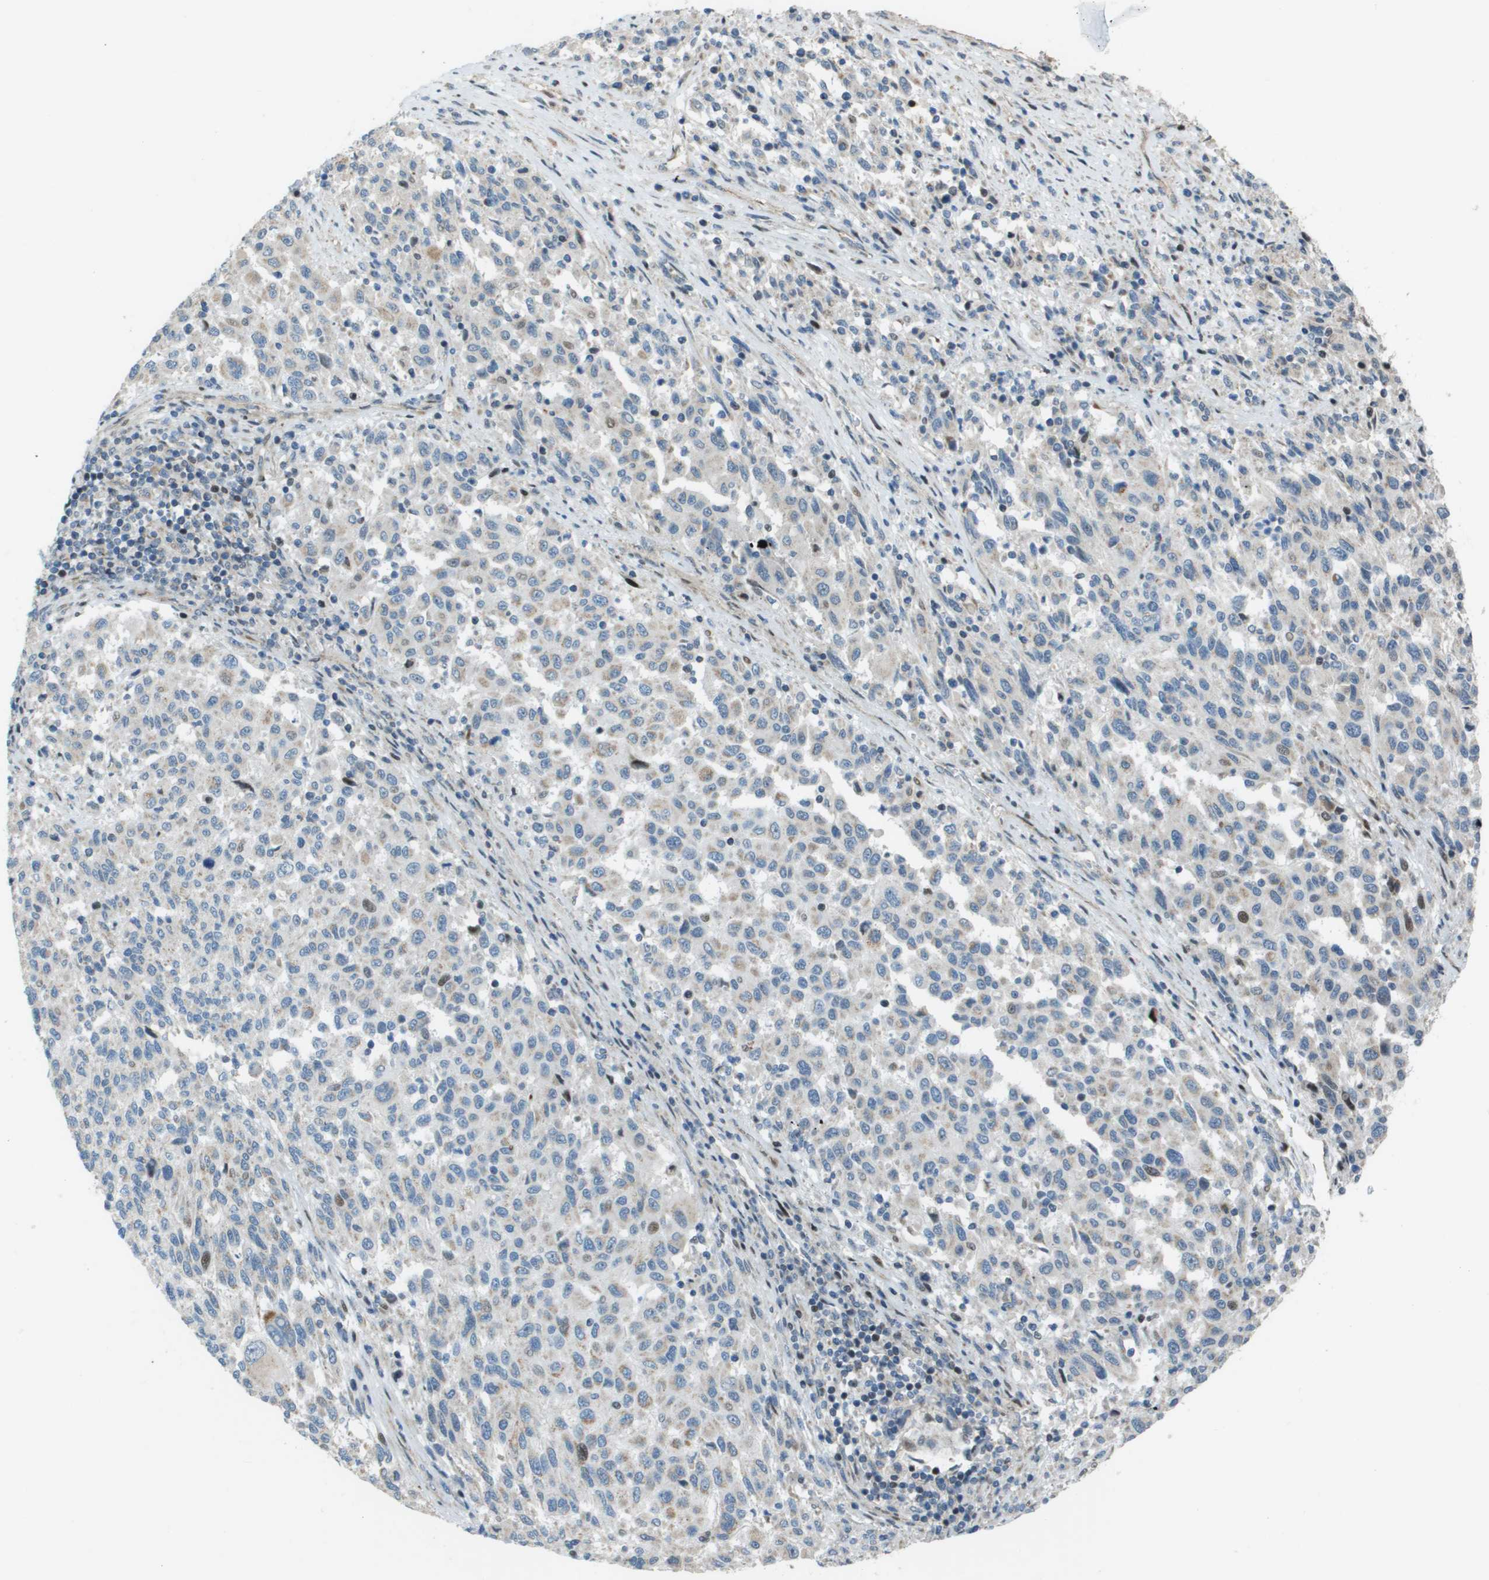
{"staining": {"intensity": "weak", "quantity": "<25%", "location": "cytoplasmic/membranous"}, "tissue": "melanoma", "cell_type": "Tumor cells", "image_type": "cancer", "snomed": [{"axis": "morphology", "description": "Malignant melanoma, Metastatic site"}, {"axis": "topography", "description": "Lymph node"}], "caption": "Immunohistochemical staining of human malignant melanoma (metastatic site) reveals no significant staining in tumor cells. (DAB (3,3'-diaminobenzidine) IHC, high magnification).", "gene": "MGAT3", "patient": {"sex": "male", "age": 61}}